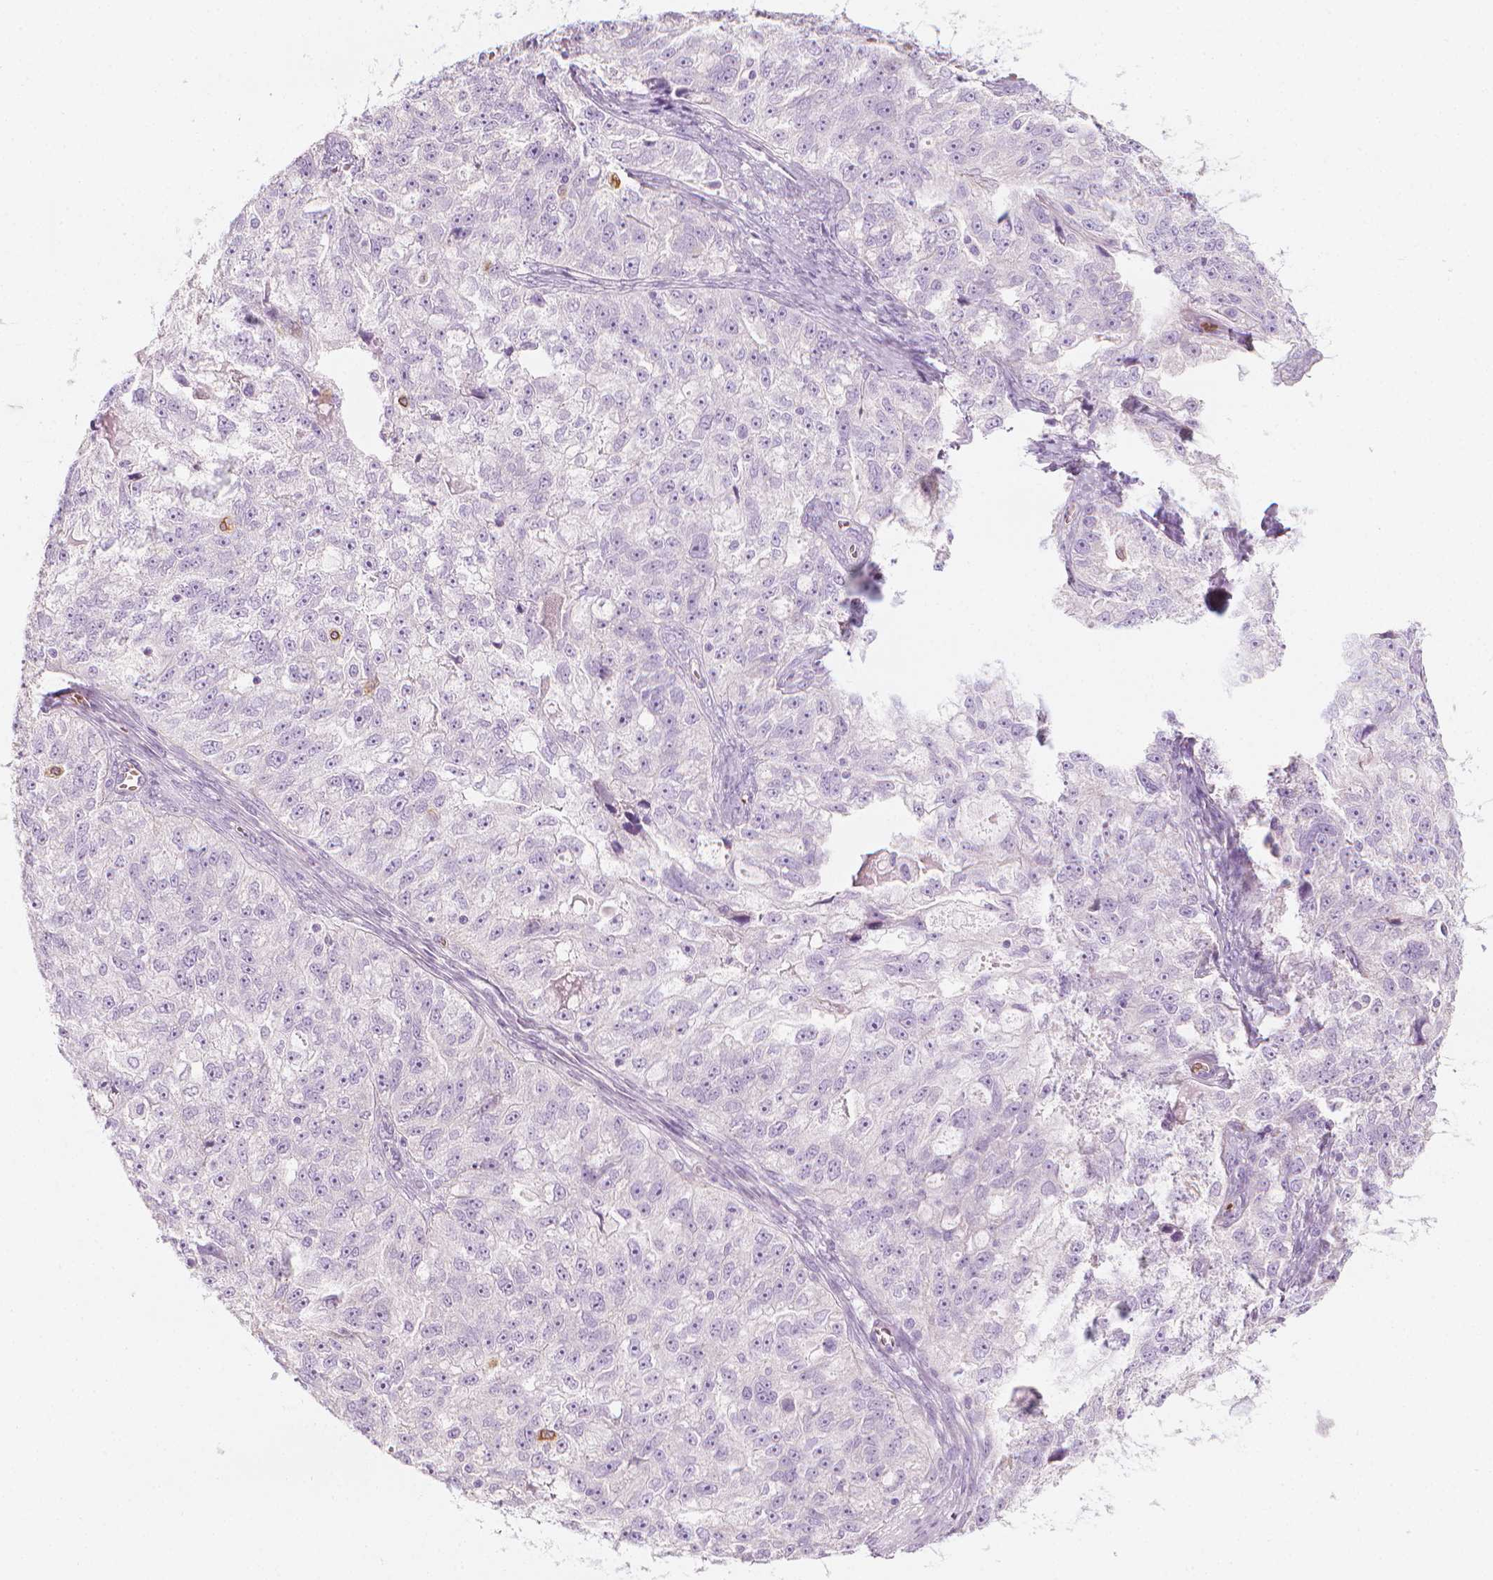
{"staining": {"intensity": "negative", "quantity": "none", "location": "none"}, "tissue": "ovarian cancer", "cell_type": "Tumor cells", "image_type": "cancer", "snomed": [{"axis": "morphology", "description": "Cystadenocarcinoma, serous, NOS"}, {"axis": "topography", "description": "Ovary"}], "caption": "DAB immunohistochemical staining of ovarian cancer reveals no significant staining in tumor cells.", "gene": "CES1", "patient": {"sex": "female", "age": 51}}